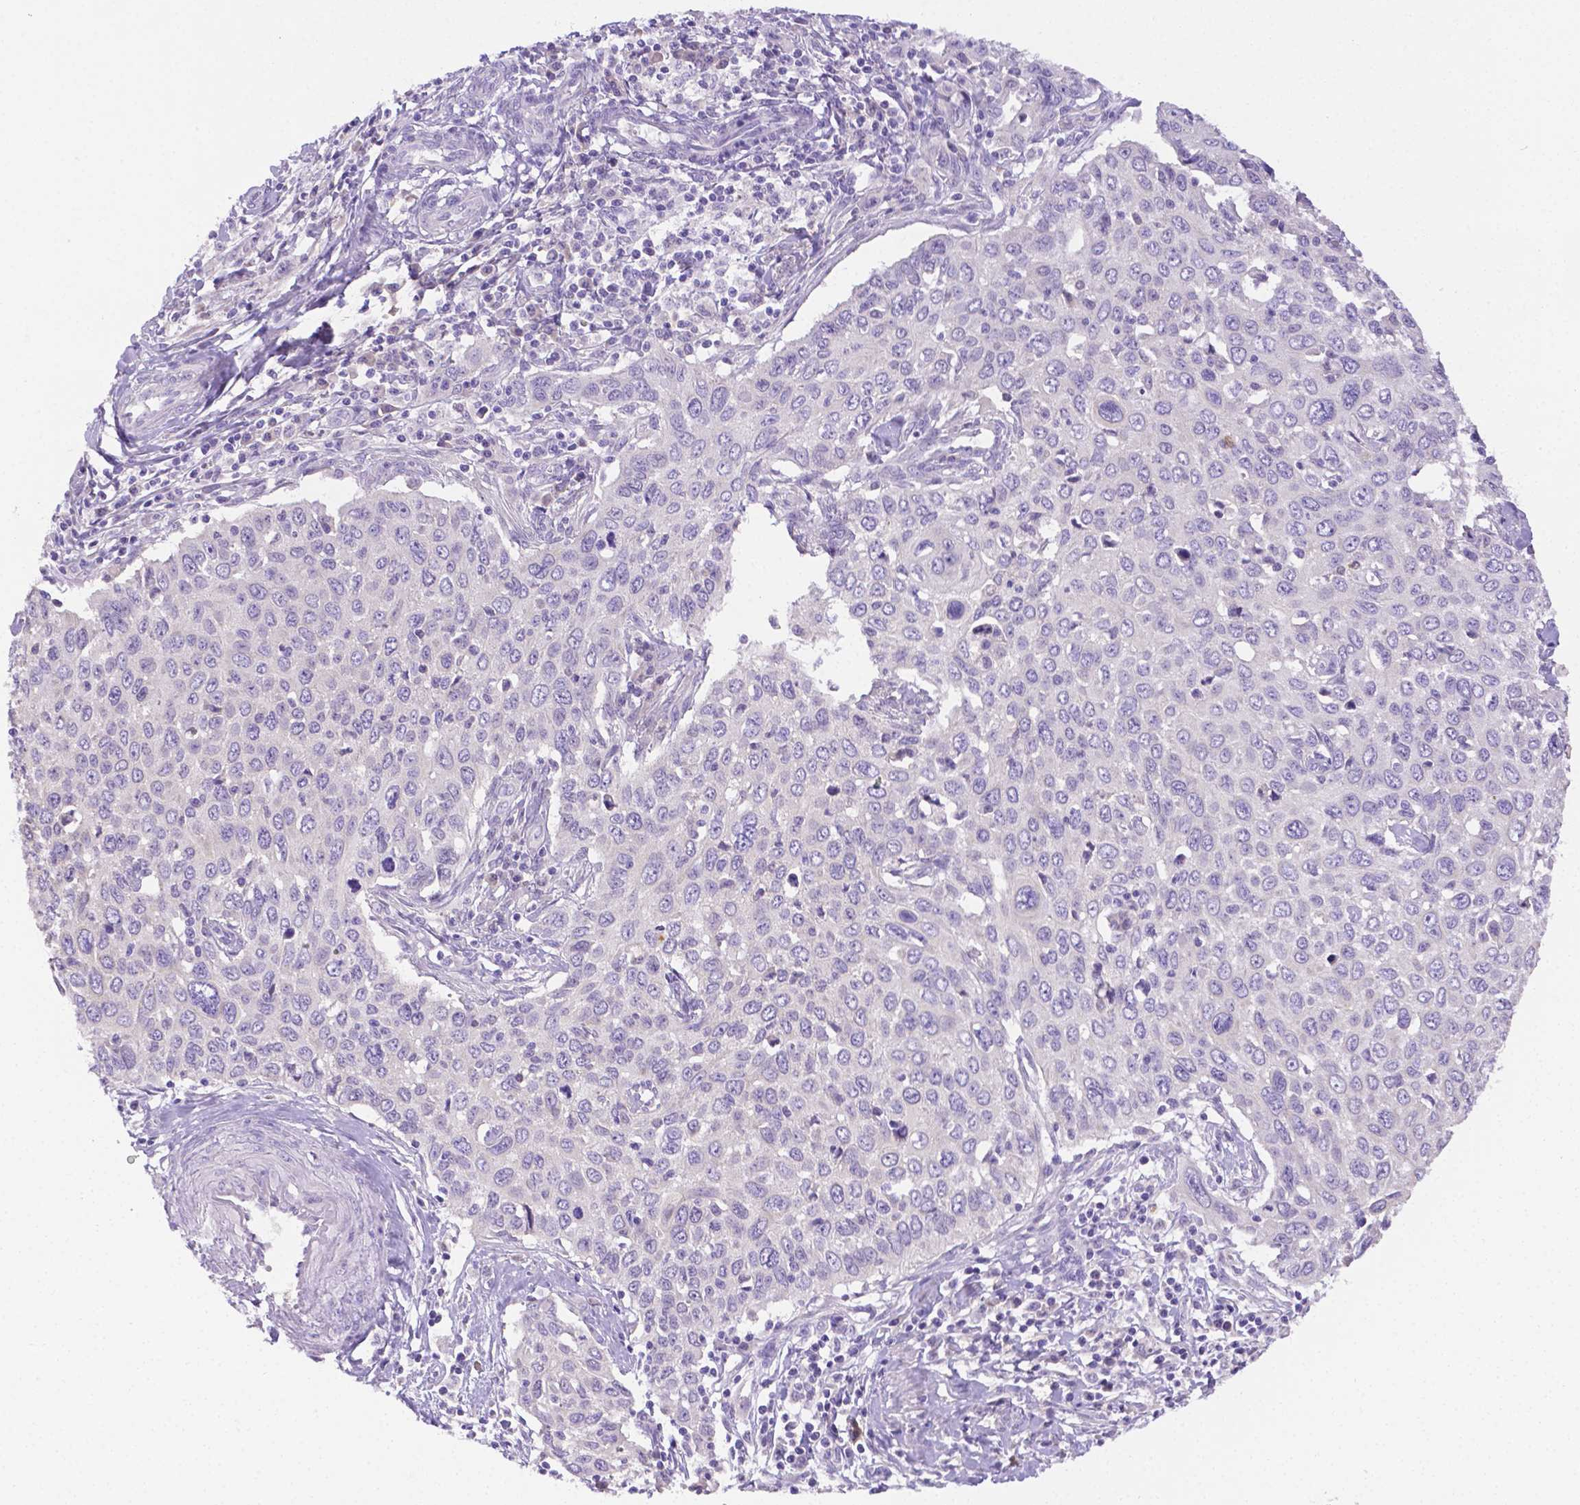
{"staining": {"intensity": "negative", "quantity": "none", "location": "none"}, "tissue": "cervical cancer", "cell_type": "Tumor cells", "image_type": "cancer", "snomed": [{"axis": "morphology", "description": "Squamous cell carcinoma, NOS"}, {"axis": "topography", "description": "Cervix"}], "caption": "IHC photomicrograph of neoplastic tissue: human squamous cell carcinoma (cervical) stained with DAB exhibits no significant protein staining in tumor cells.", "gene": "NXPH2", "patient": {"sex": "female", "age": 38}}